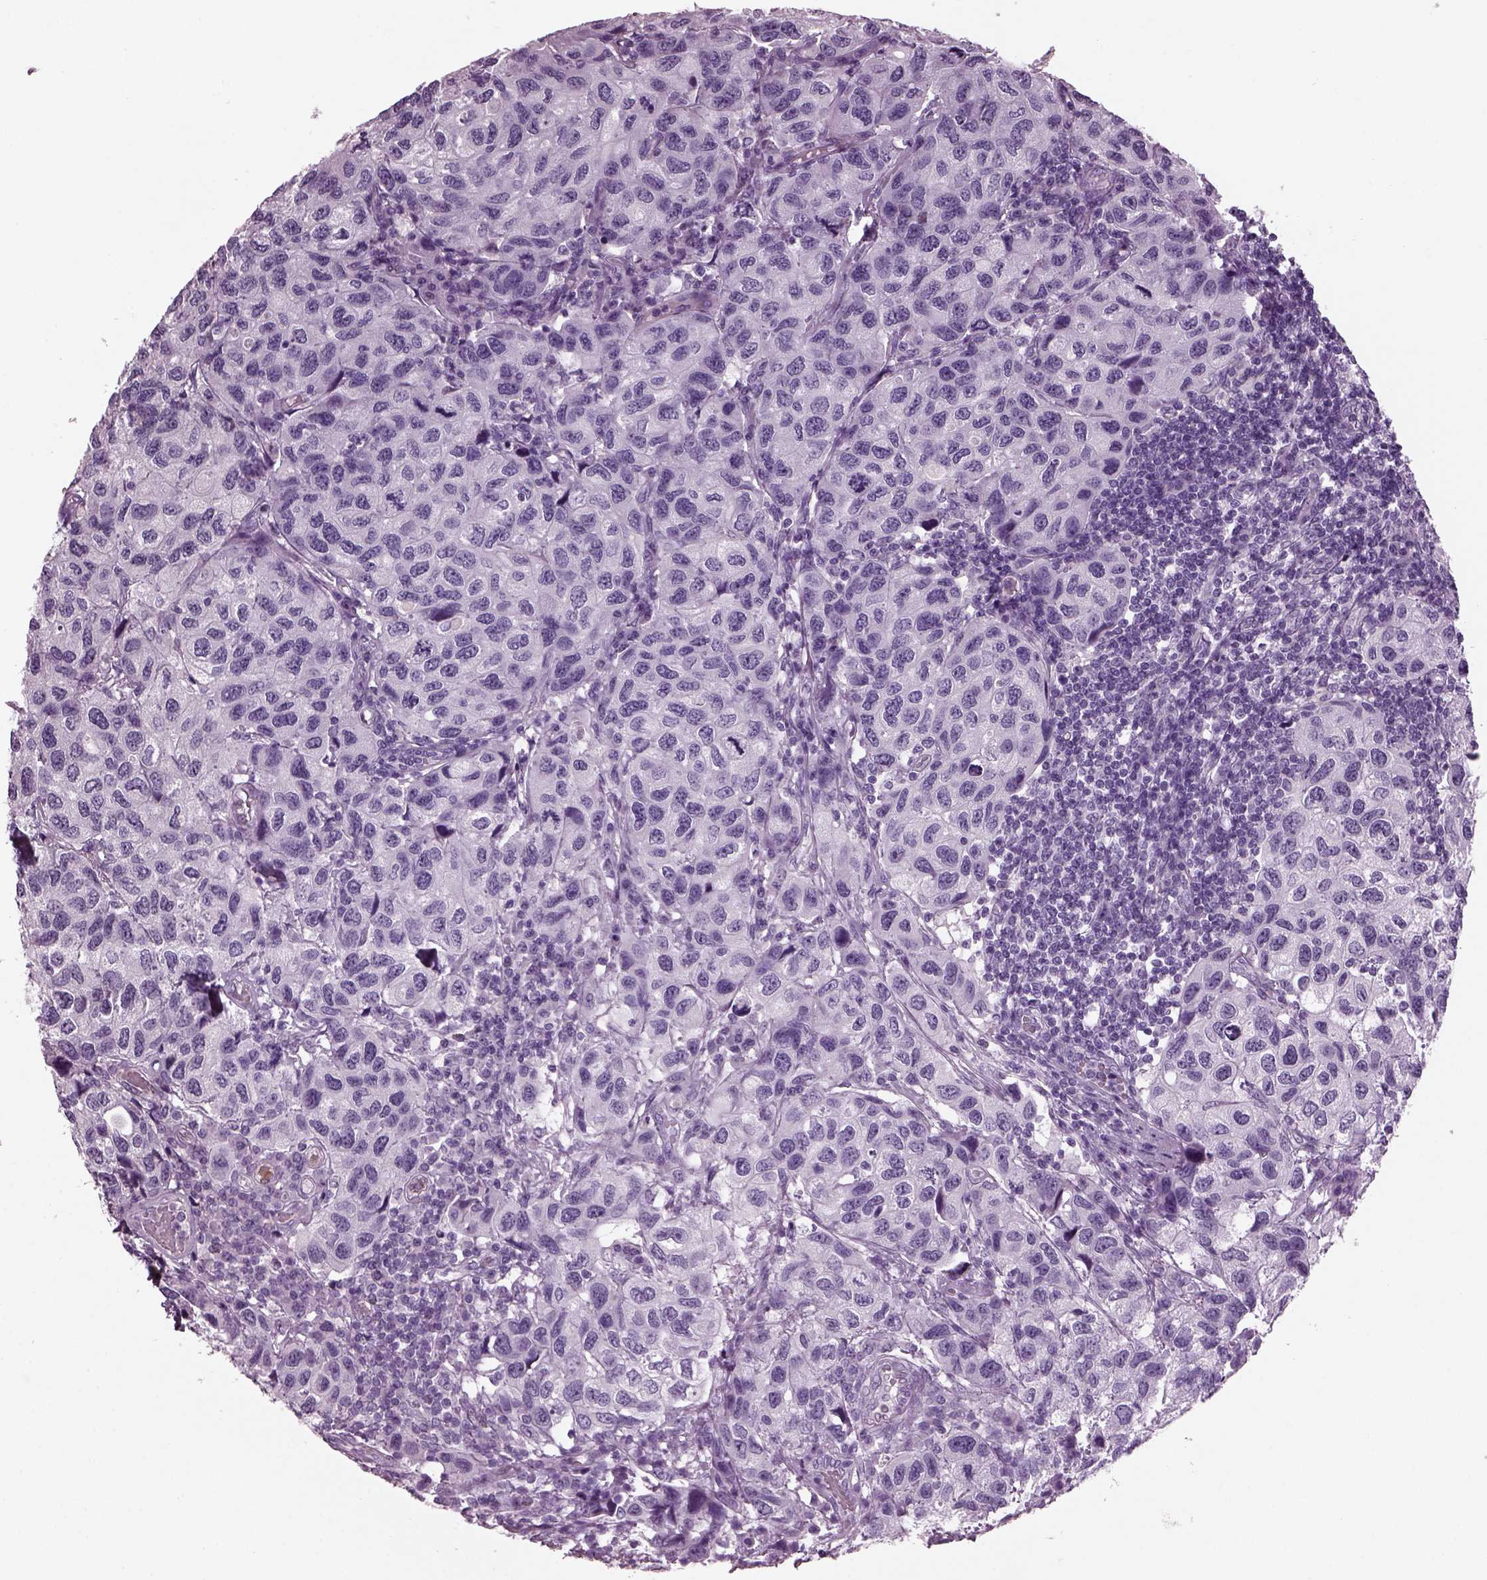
{"staining": {"intensity": "negative", "quantity": "none", "location": "none"}, "tissue": "urothelial cancer", "cell_type": "Tumor cells", "image_type": "cancer", "snomed": [{"axis": "morphology", "description": "Urothelial carcinoma, High grade"}, {"axis": "topography", "description": "Urinary bladder"}], "caption": "Immunohistochemistry histopathology image of human urothelial cancer stained for a protein (brown), which reveals no positivity in tumor cells.", "gene": "KRTAP3-2", "patient": {"sex": "male", "age": 79}}